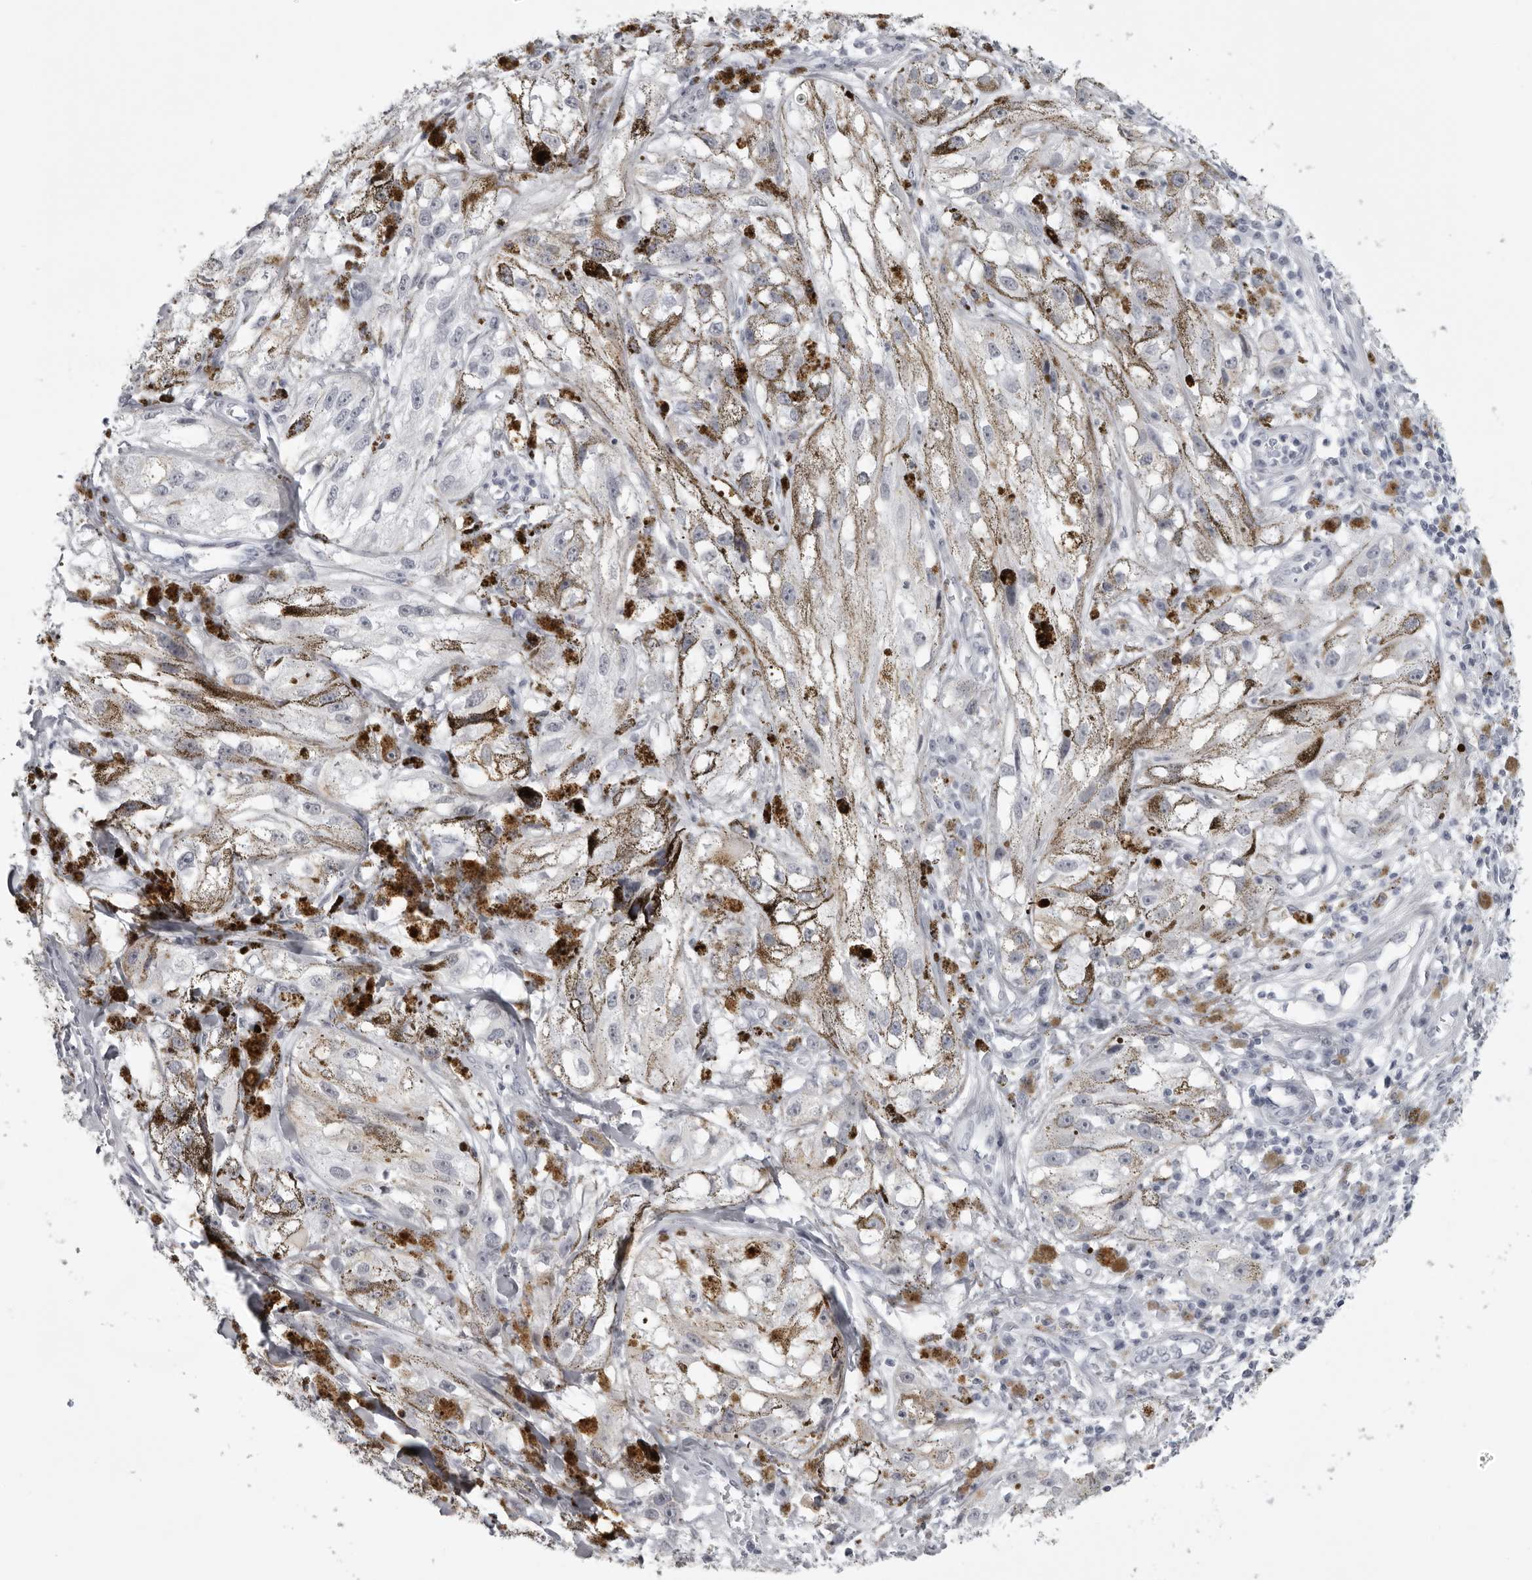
{"staining": {"intensity": "negative", "quantity": "none", "location": "none"}, "tissue": "melanoma", "cell_type": "Tumor cells", "image_type": "cancer", "snomed": [{"axis": "morphology", "description": "Malignant melanoma, NOS"}, {"axis": "topography", "description": "Skin"}], "caption": "Micrograph shows no protein staining in tumor cells of malignant melanoma tissue.", "gene": "UROD", "patient": {"sex": "male", "age": 88}}